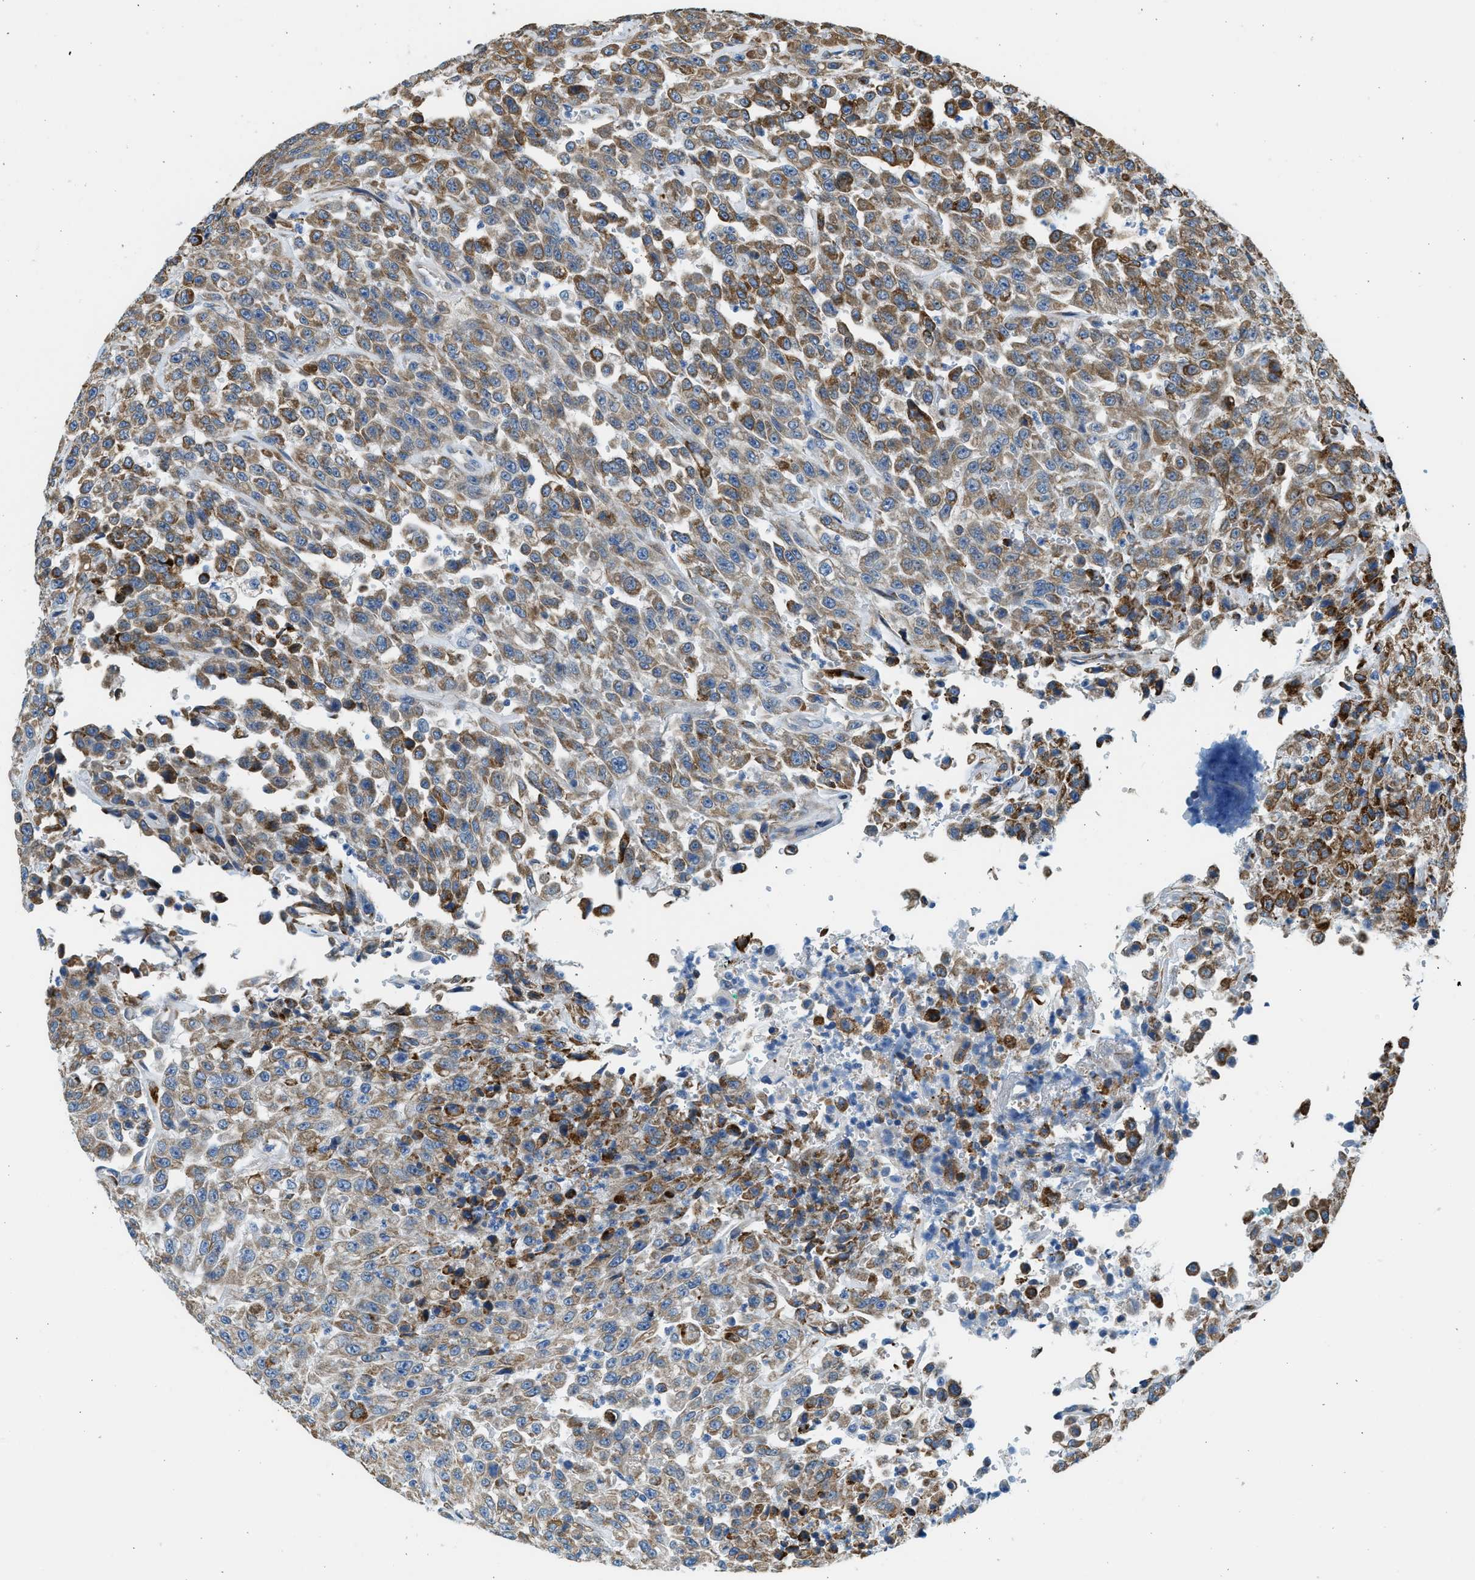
{"staining": {"intensity": "moderate", "quantity": ">75%", "location": "cytoplasmic/membranous"}, "tissue": "urothelial cancer", "cell_type": "Tumor cells", "image_type": "cancer", "snomed": [{"axis": "morphology", "description": "Urothelial carcinoma, High grade"}, {"axis": "topography", "description": "Urinary bladder"}], "caption": "This micrograph demonstrates urothelial cancer stained with immunohistochemistry to label a protein in brown. The cytoplasmic/membranous of tumor cells show moderate positivity for the protein. Nuclei are counter-stained blue.", "gene": "CNTN6", "patient": {"sex": "male", "age": 46}}